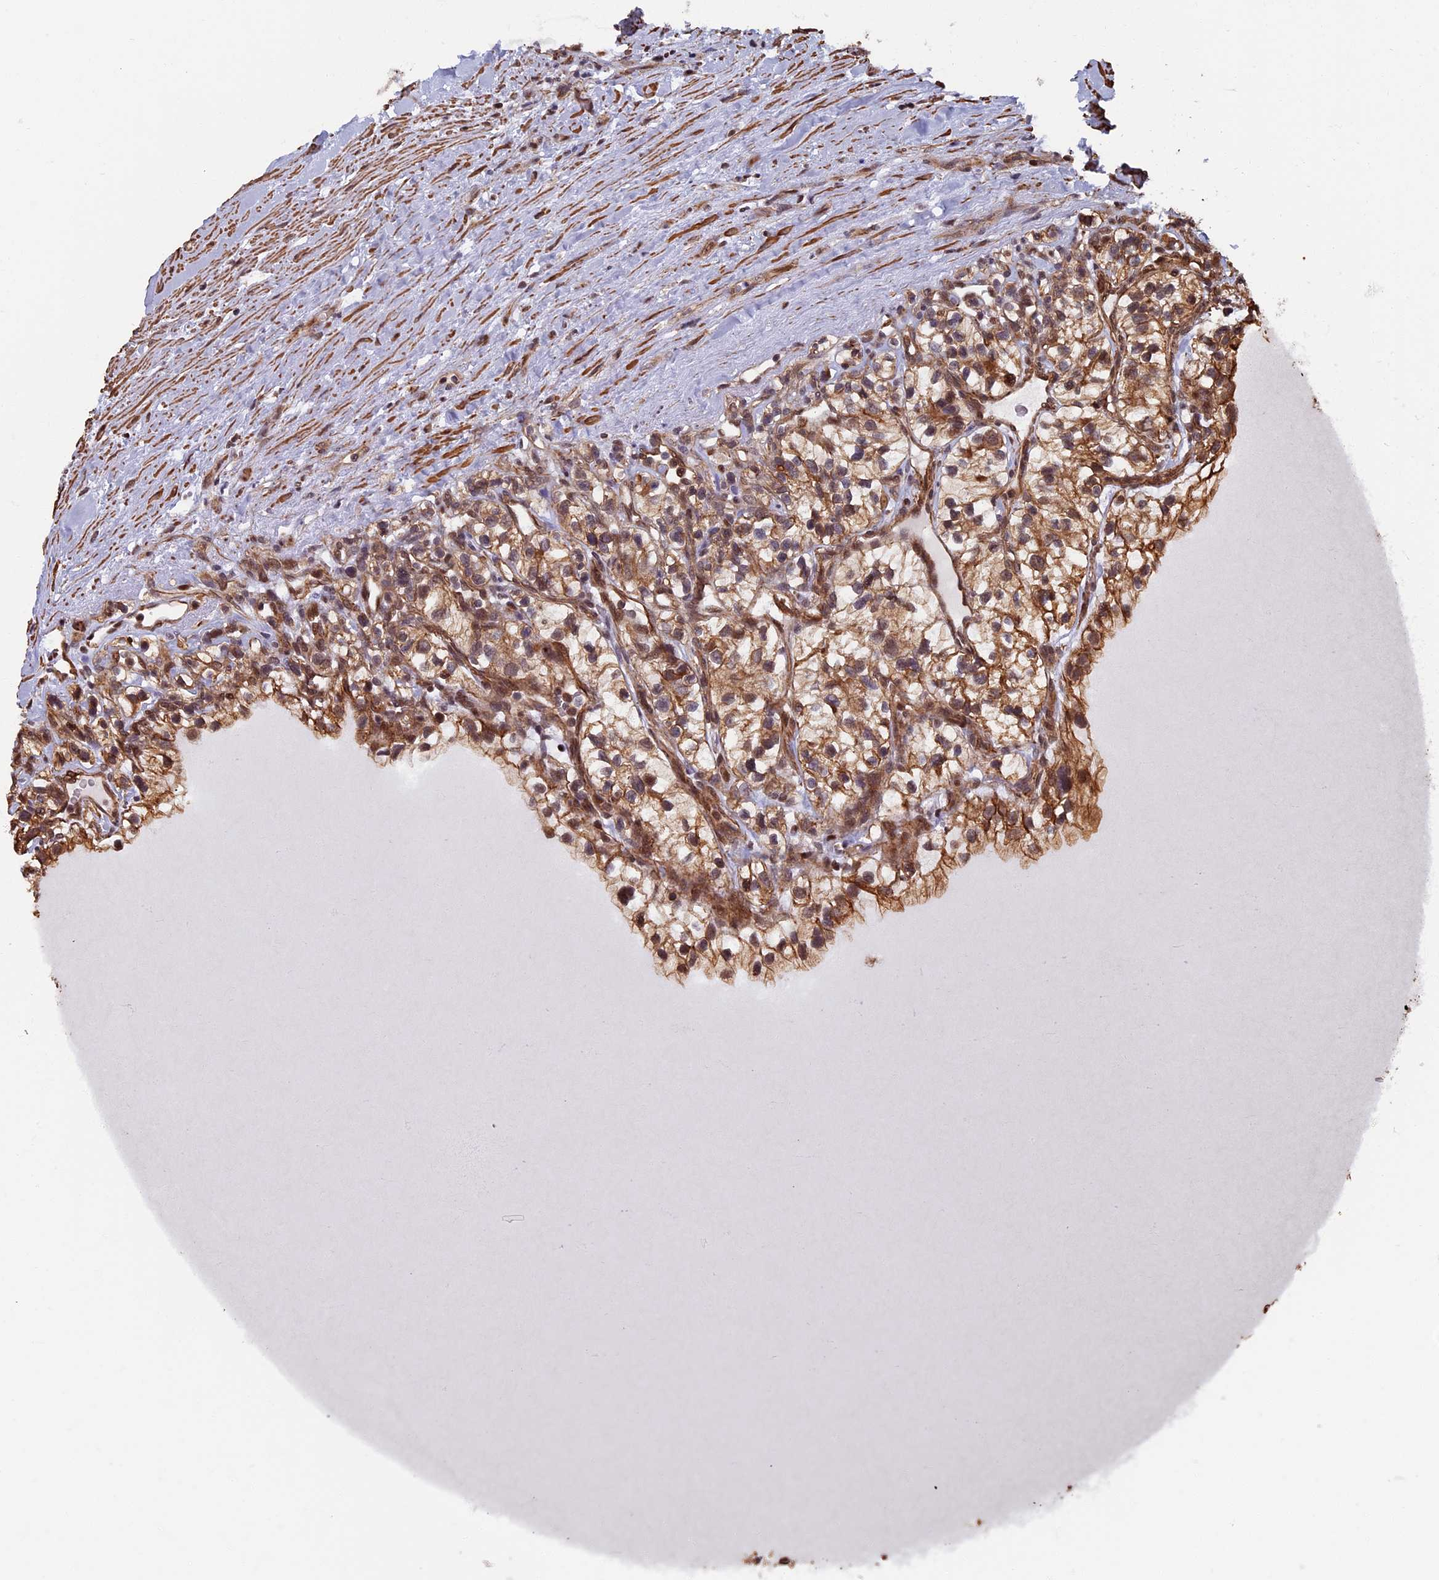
{"staining": {"intensity": "moderate", "quantity": ">75%", "location": "cytoplasmic/membranous,nuclear"}, "tissue": "renal cancer", "cell_type": "Tumor cells", "image_type": "cancer", "snomed": [{"axis": "morphology", "description": "Adenocarcinoma, NOS"}, {"axis": "topography", "description": "Kidney"}], "caption": "This is an image of immunohistochemistry staining of renal cancer (adenocarcinoma), which shows moderate expression in the cytoplasmic/membranous and nuclear of tumor cells.", "gene": "CTDP1", "patient": {"sex": "female", "age": 57}}